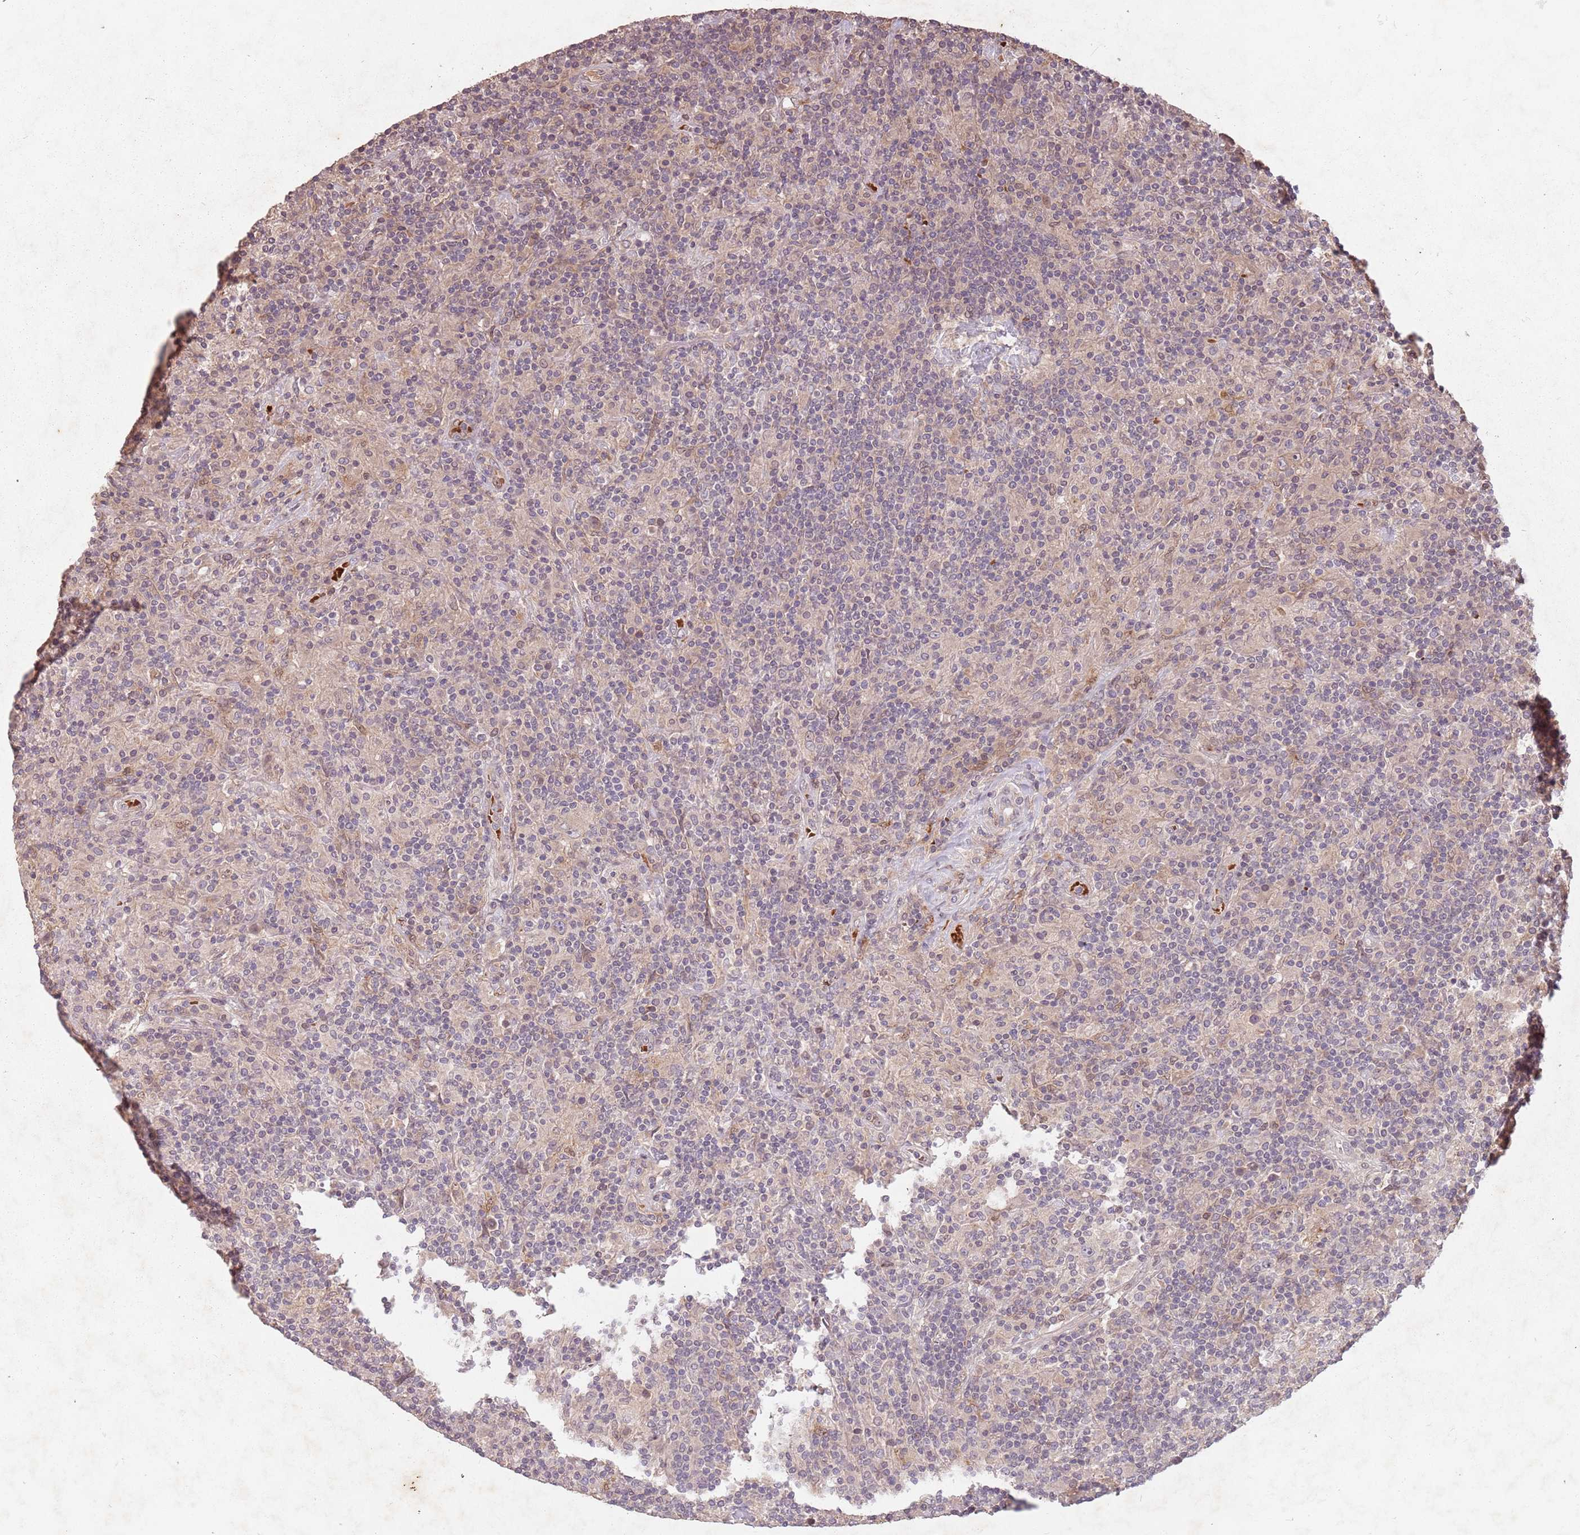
{"staining": {"intensity": "weak", "quantity": "25%-75%", "location": "cytoplasmic/membranous"}, "tissue": "lymphoma", "cell_type": "Tumor cells", "image_type": "cancer", "snomed": [{"axis": "morphology", "description": "Hodgkin's disease, NOS"}, {"axis": "topography", "description": "Lymph node"}], "caption": "This micrograph reveals lymphoma stained with immunohistochemistry (IHC) to label a protein in brown. The cytoplasmic/membranous of tumor cells show weak positivity for the protein. Nuclei are counter-stained blue.", "gene": "GPR180", "patient": {"sex": "male", "age": 70}}